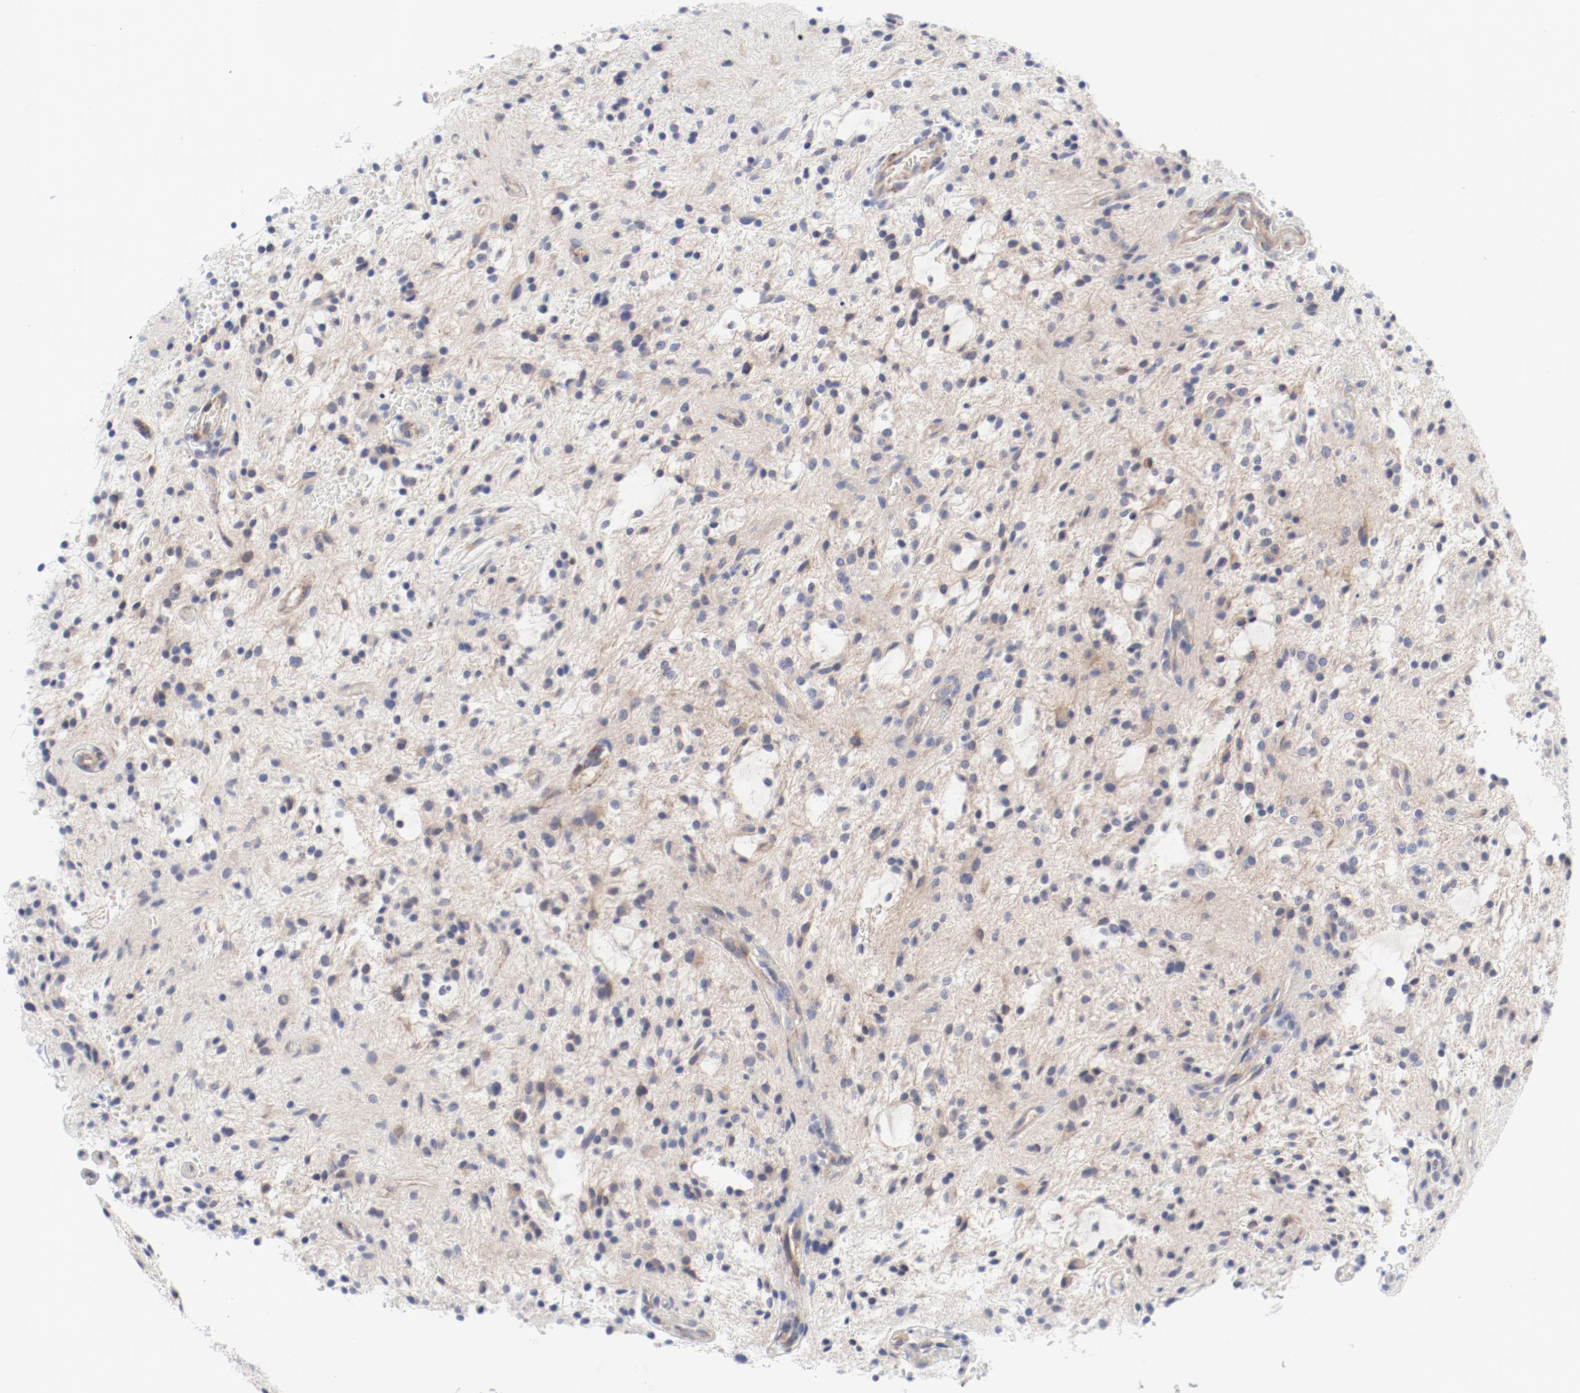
{"staining": {"intensity": "negative", "quantity": "none", "location": "none"}, "tissue": "glioma", "cell_type": "Tumor cells", "image_type": "cancer", "snomed": [{"axis": "morphology", "description": "Glioma, malignant, NOS"}, {"axis": "topography", "description": "Cerebellum"}], "caption": "The image exhibits no staining of tumor cells in glioma (malignant). (Brightfield microscopy of DAB immunohistochemistry (IHC) at high magnification).", "gene": "BAD", "patient": {"sex": "female", "age": 10}}